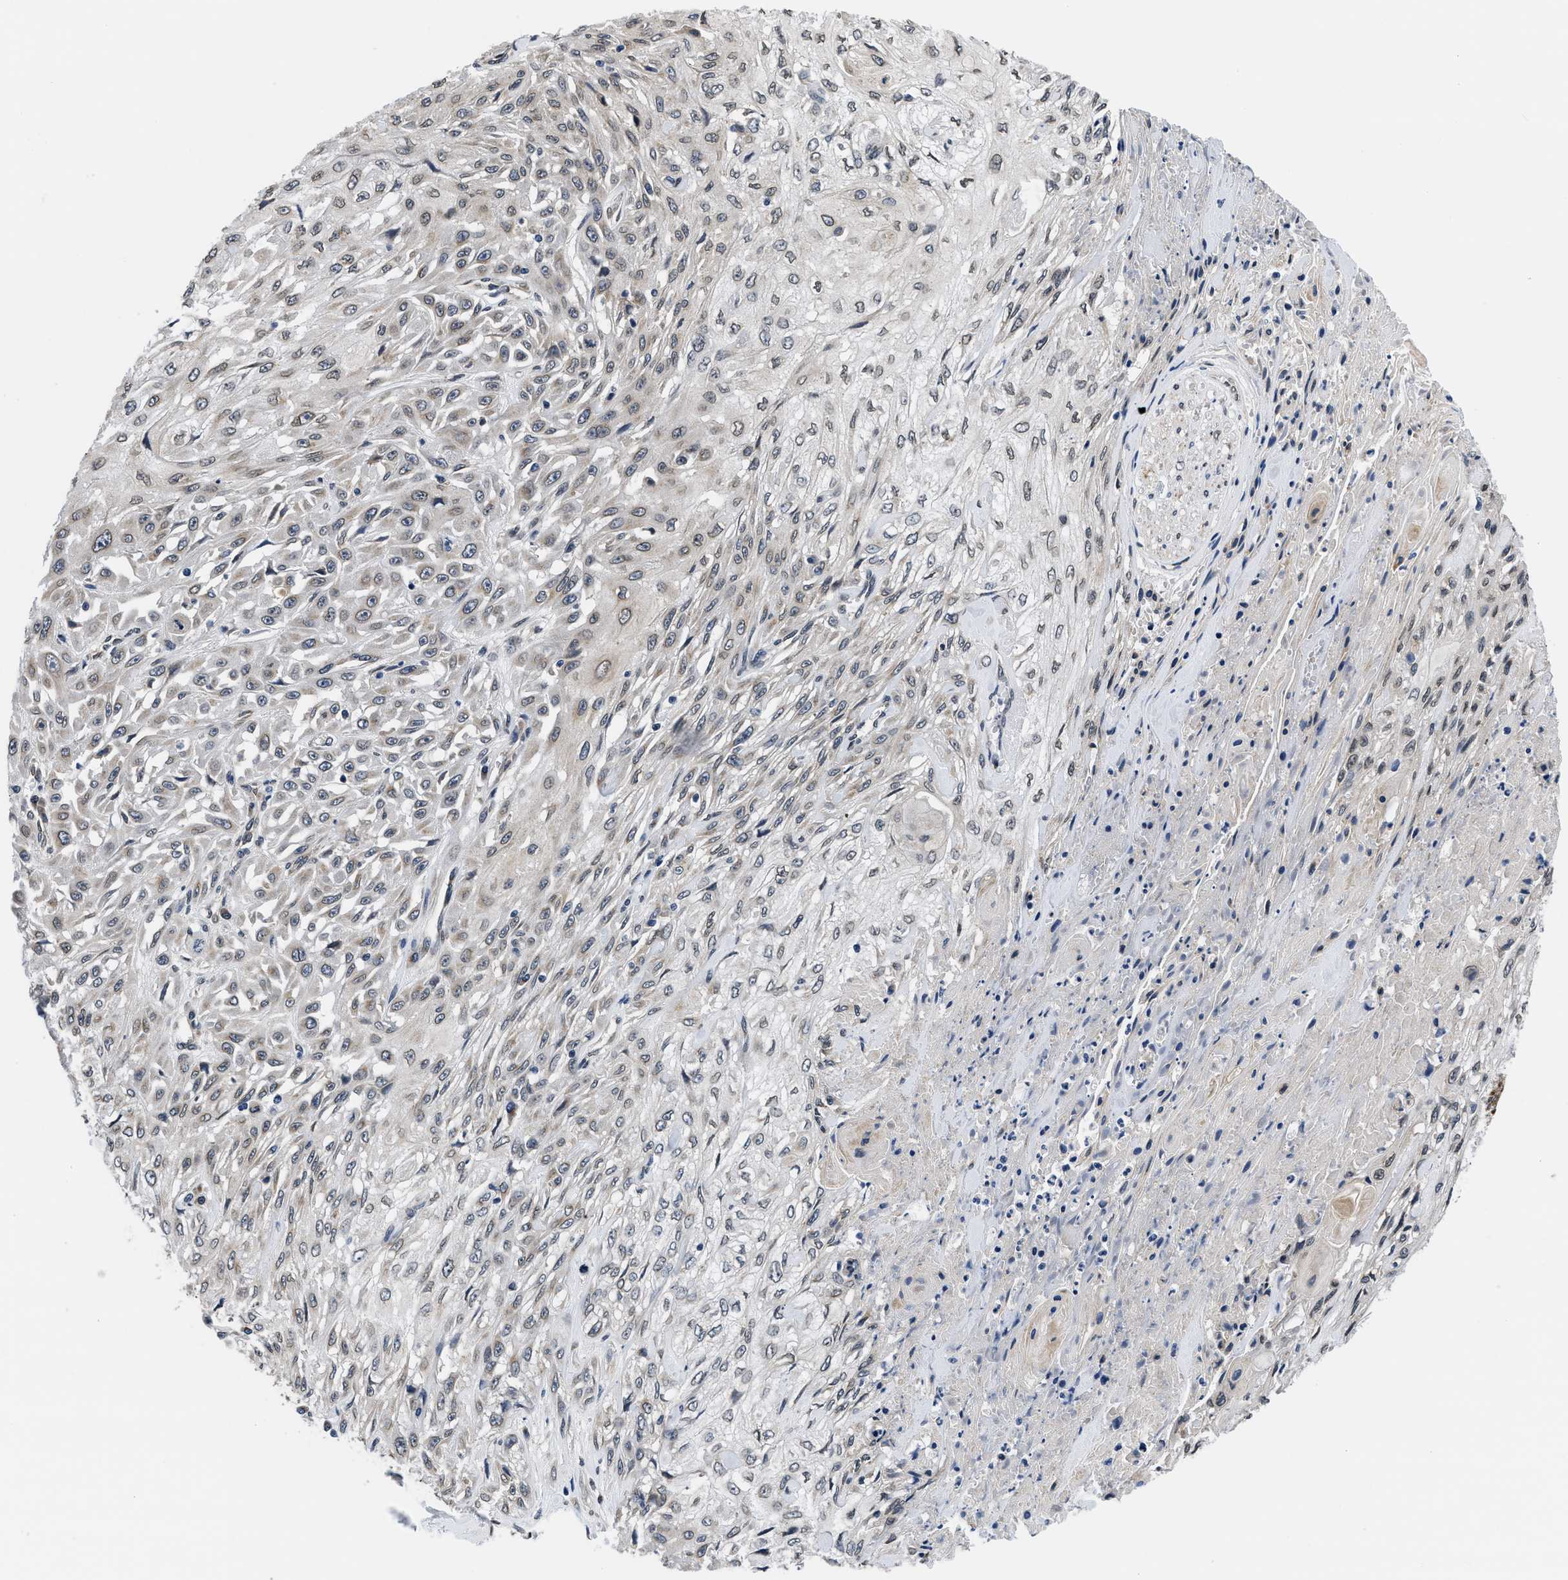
{"staining": {"intensity": "weak", "quantity": "25%-75%", "location": "nuclear"}, "tissue": "skin cancer", "cell_type": "Tumor cells", "image_type": "cancer", "snomed": [{"axis": "morphology", "description": "Squamous cell carcinoma, NOS"}, {"axis": "morphology", "description": "Squamous cell carcinoma, metastatic, NOS"}, {"axis": "topography", "description": "Skin"}, {"axis": "topography", "description": "Lymph node"}], "caption": "The immunohistochemical stain labels weak nuclear expression in tumor cells of skin cancer tissue.", "gene": "SNX10", "patient": {"sex": "male", "age": 75}}